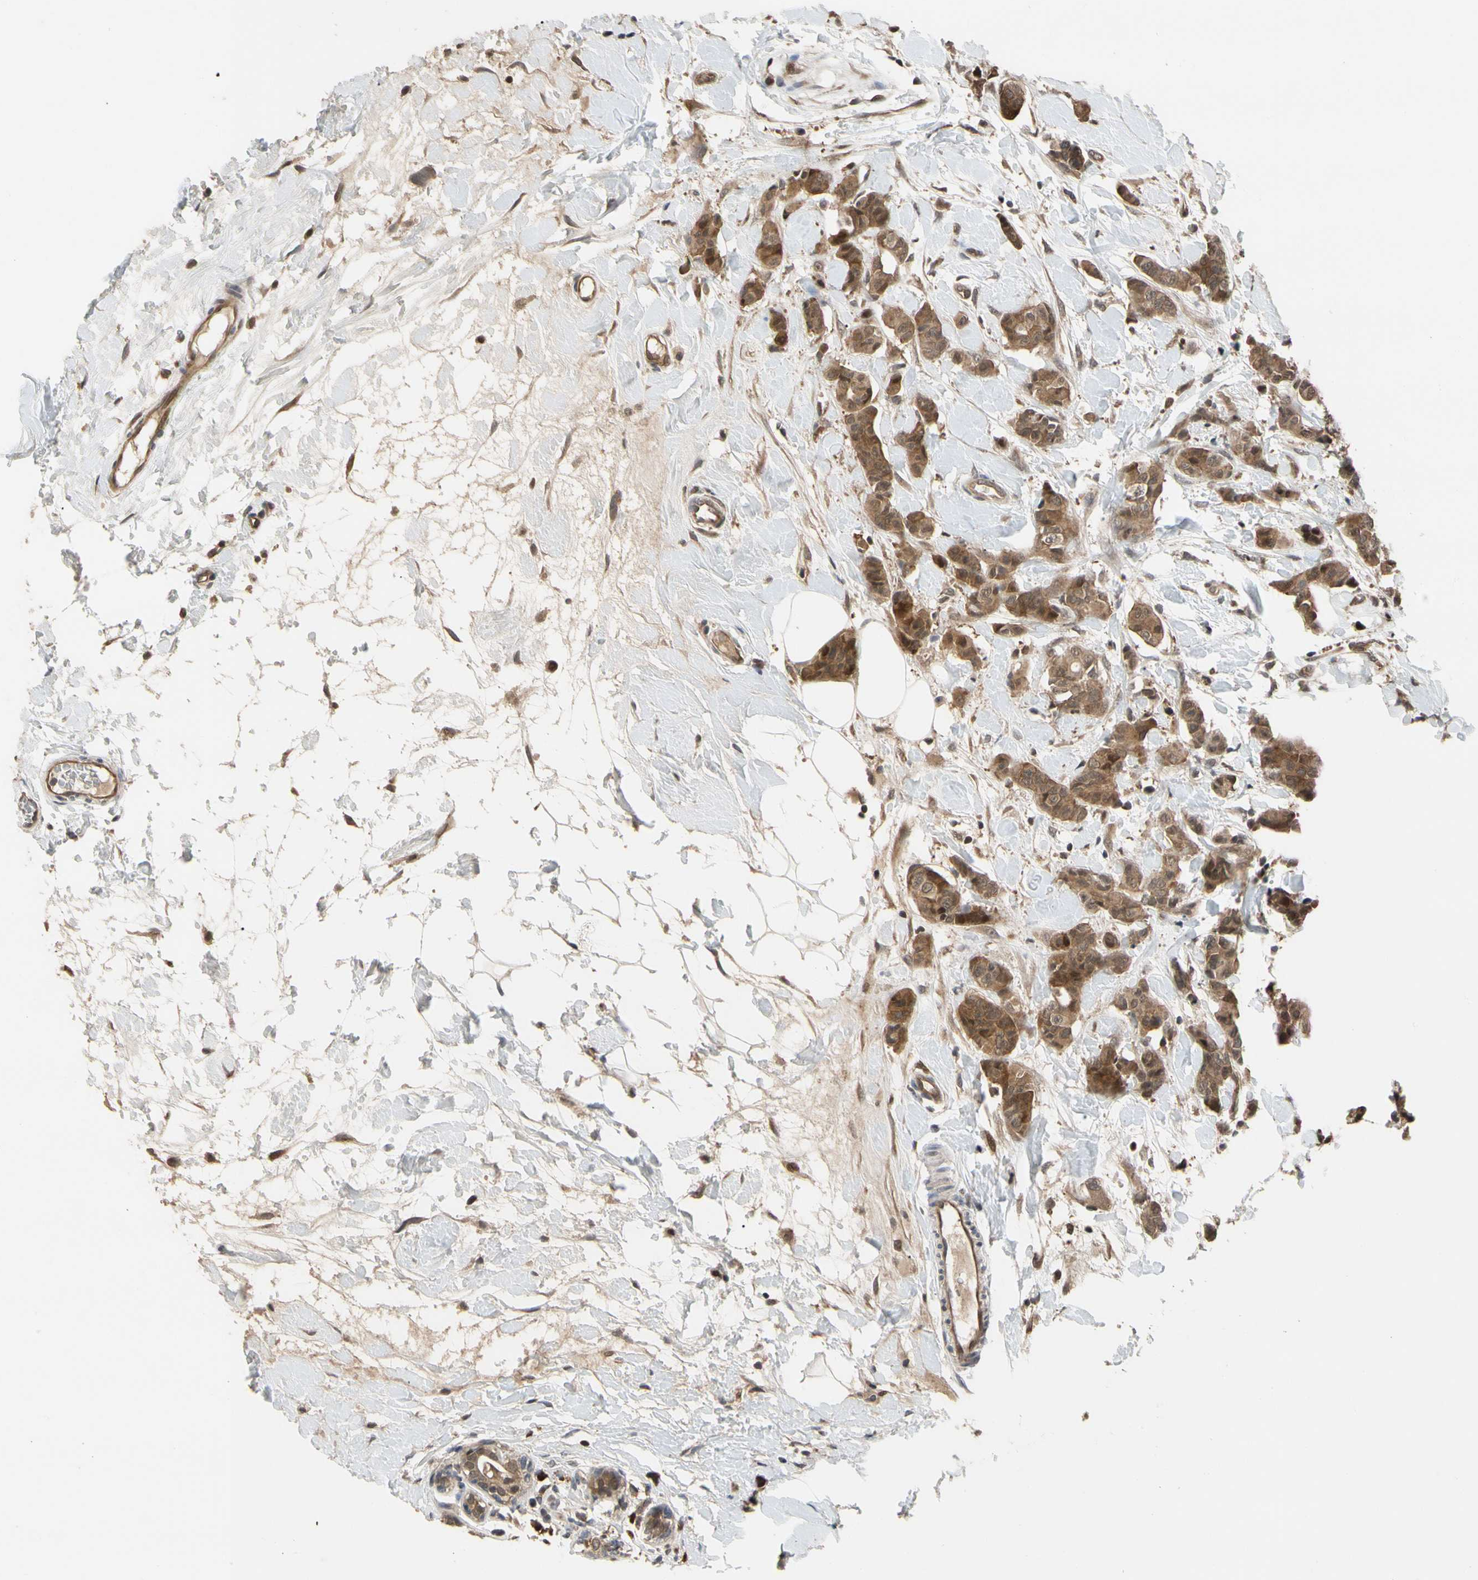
{"staining": {"intensity": "moderate", "quantity": ">75%", "location": "cytoplasmic/membranous"}, "tissue": "breast cancer", "cell_type": "Tumor cells", "image_type": "cancer", "snomed": [{"axis": "morphology", "description": "Normal tissue, NOS"}, {"axis": "morphology", "description": "Duct carcinoma"}, {"axis": "topography", "description": "Breast"}], "caption": "Moderate cytoplasmic/membranous positivity for a protein is identified in about >75% of tumor cells of breast cancer (invasive ductal carcinoma) using immunohistochemistry.", "gene": "CYTIP", "patient": {"sex": "female", "age": 40}}